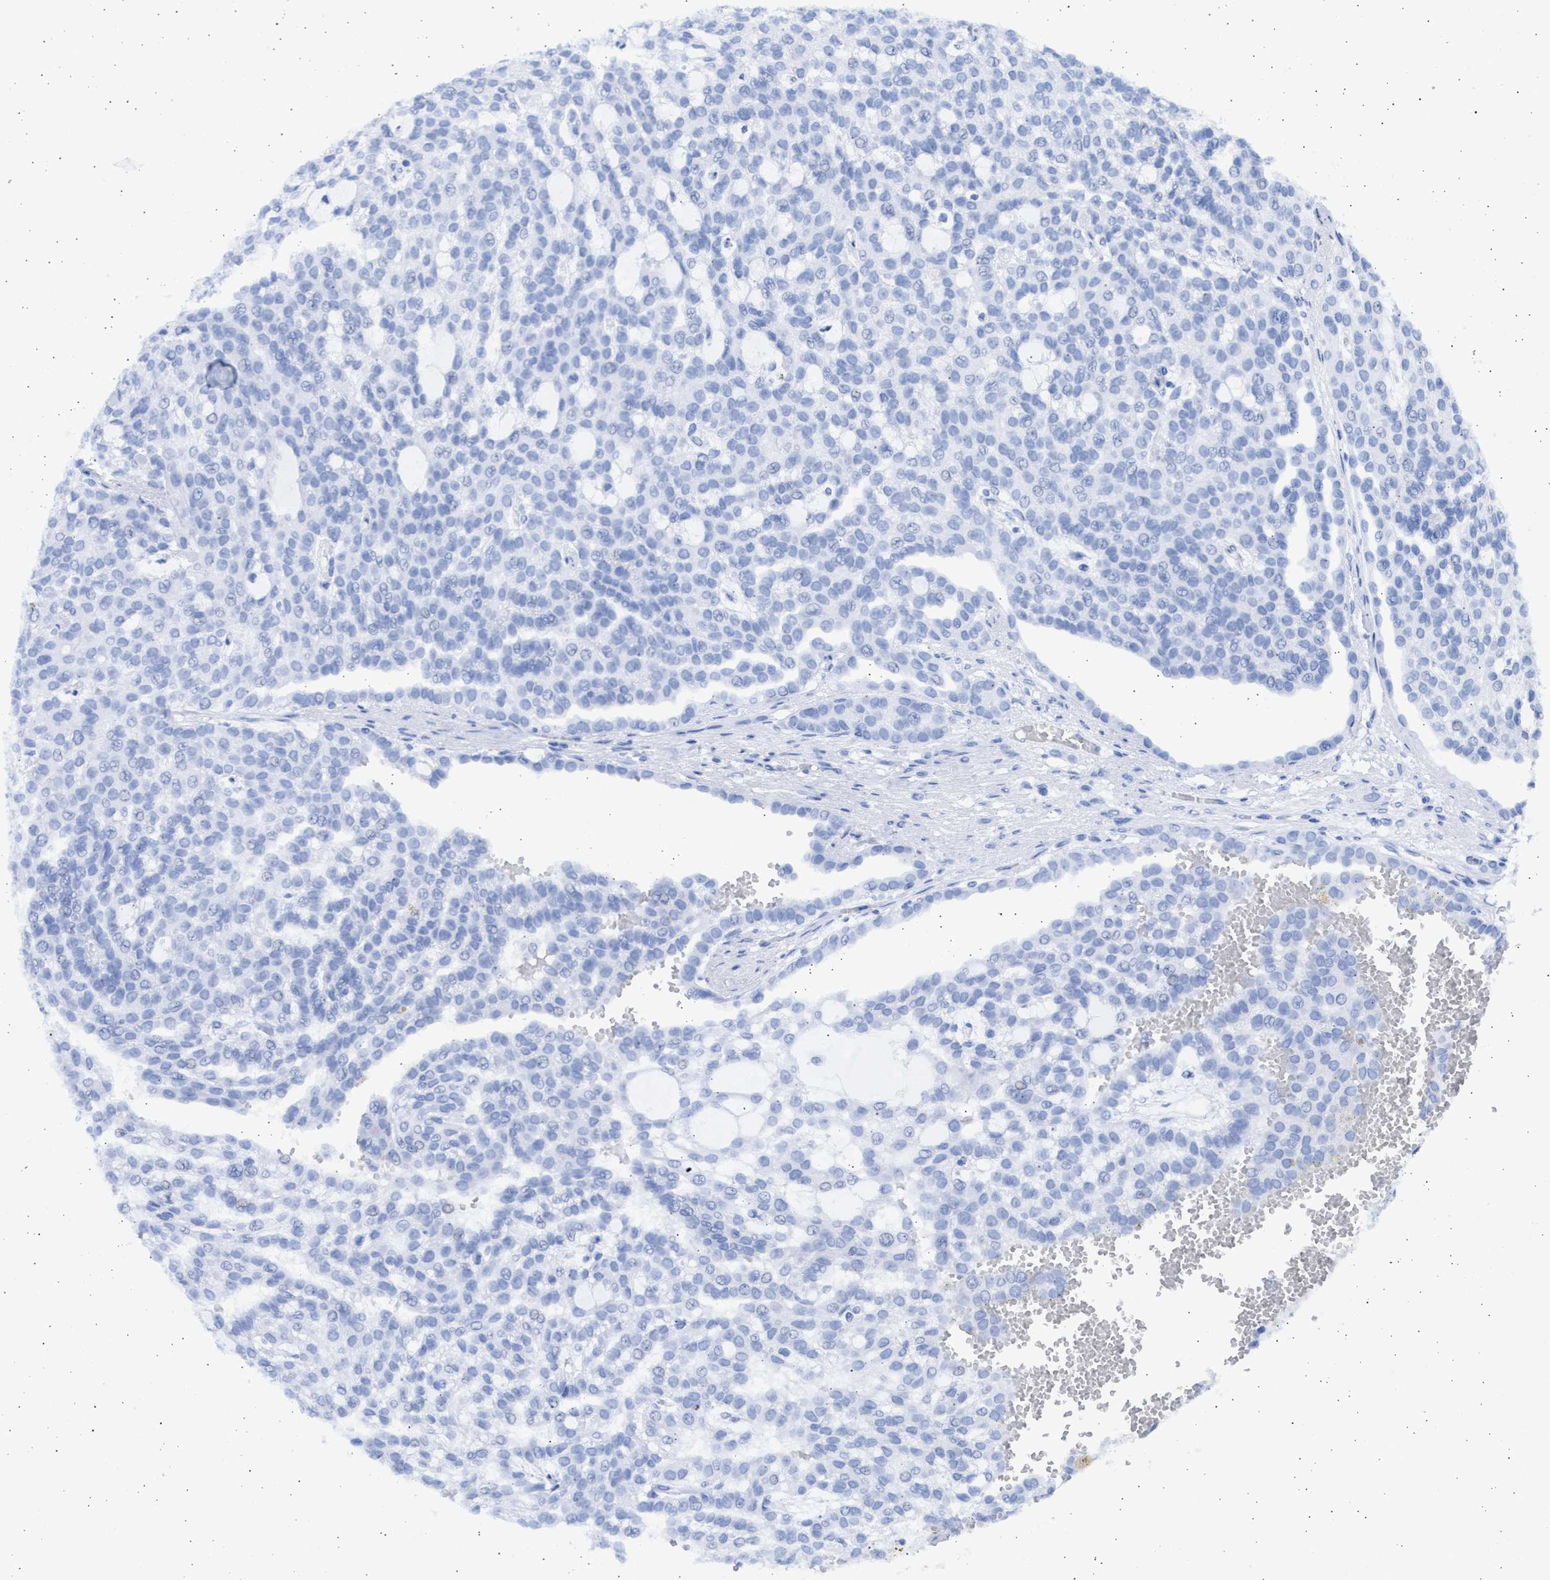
{"staining": {"intensity": "negative", "quantity": "none", "location": "none"}, "tissue": "renal cancer", "cell_type": "Tumor cells", "image_type": "cancer", "snomed": [{"axis": "morphology", "description": "Adenocarcinoma, NOS"}, {"axis": "topography", "description": "Kidney"}], "caption": "DAB immunohistochemical staining of renal adenocarcinoma exhibits no significant staining in tumor cells.", "gene": "ALDOC", "patient": {"sex": "male", "age": 63}}